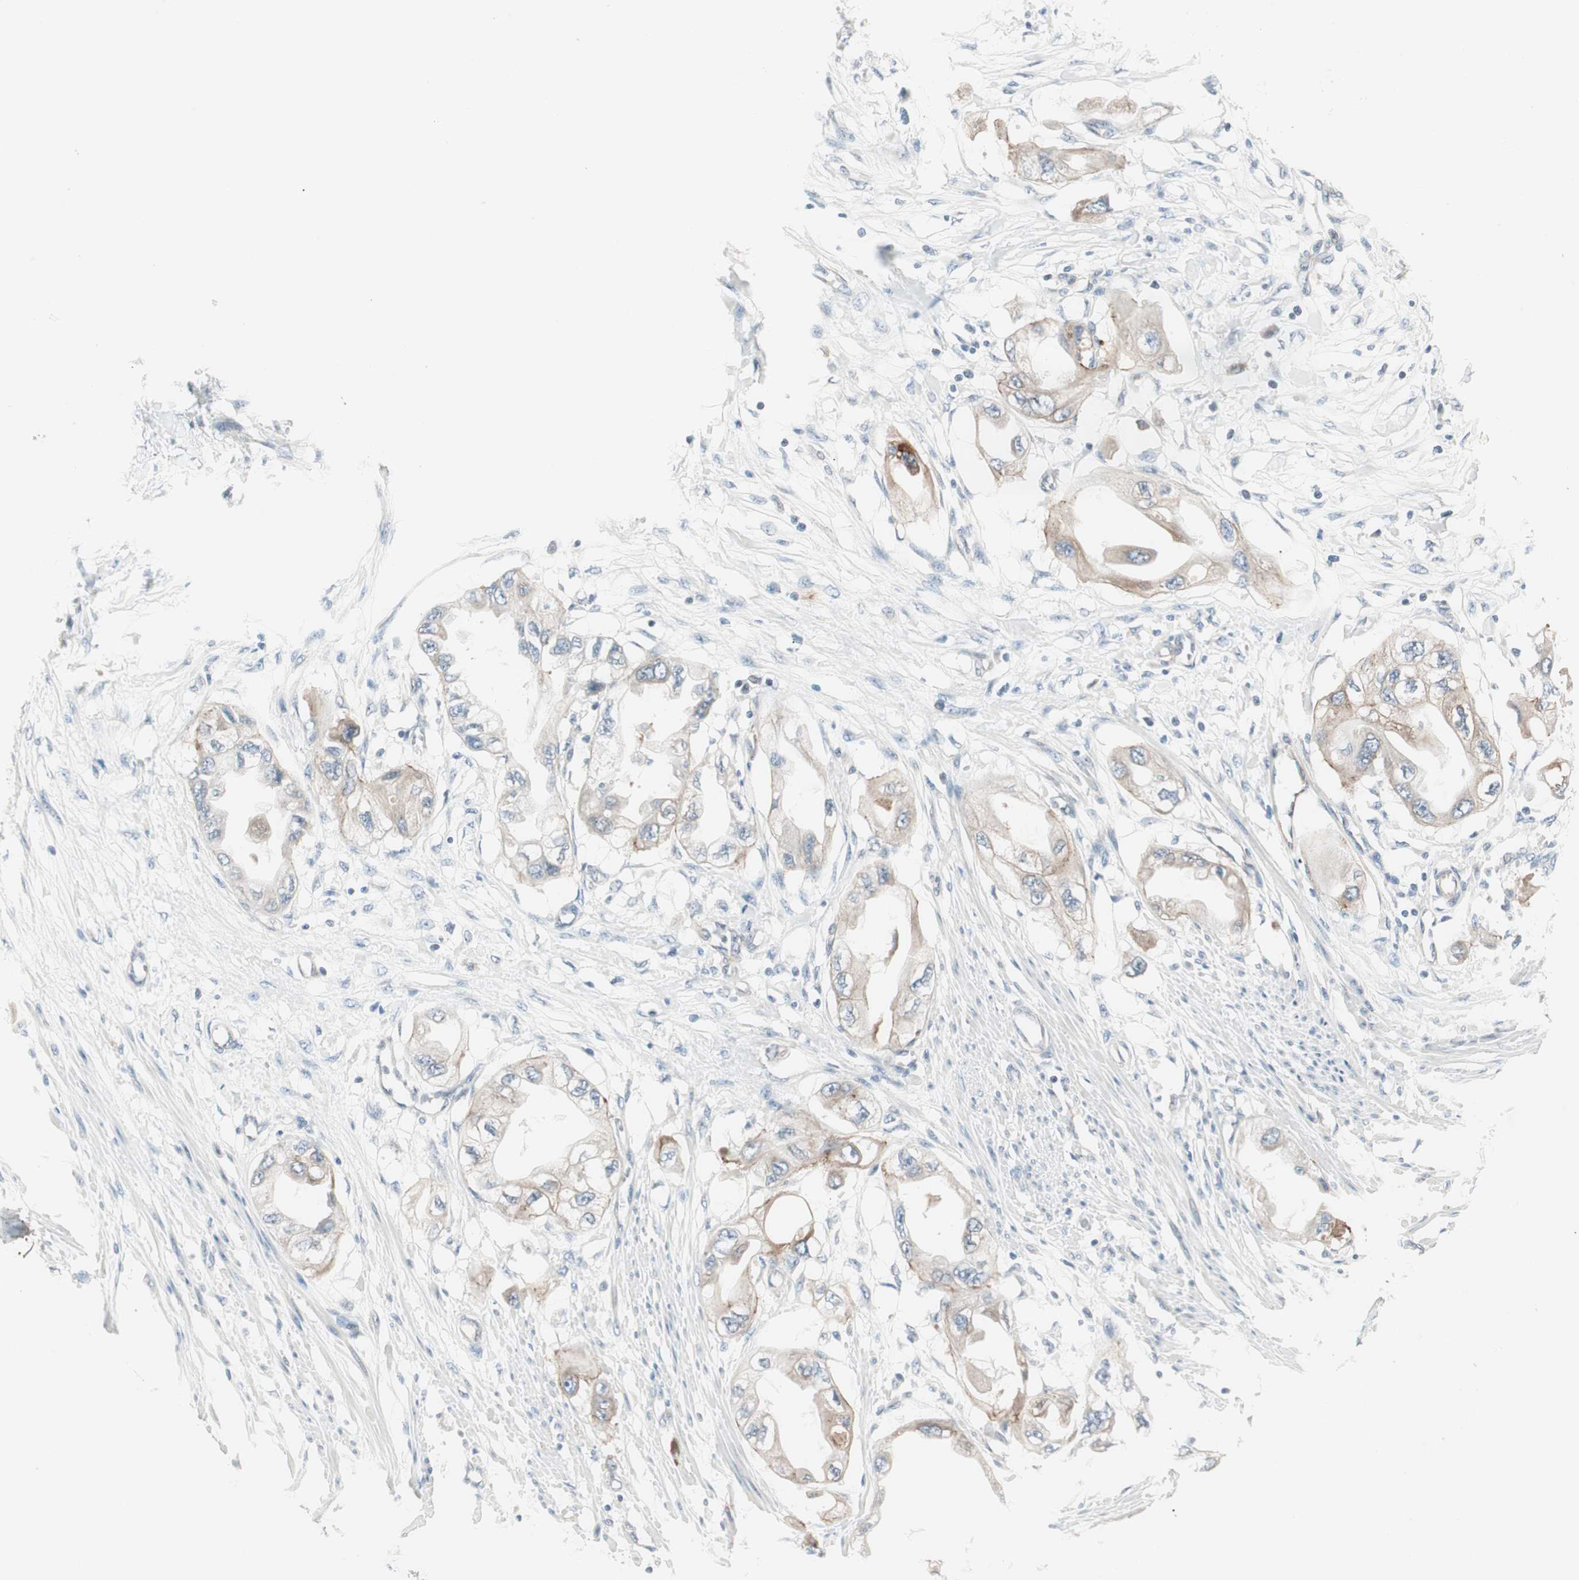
{"staining": {"intensity": "weak", "quantity": "25%-75%", "location": "cytoplasmic/membranous"}, "tissue": "endometrial cancer", "cell_type": "Tumor cells", "image_type": "cancer", "snomed": [{"axis": "morphology", "description": "Adenocarcinoma, NOS"}, {"axis": "topography", "description": "Endometrium"}], "caption": "Endometrial cancer stained with a protein marker shows weak staining in tumor cells.", "gene": "ITGB4", "patient": {"sex": "female", "age": 67}}